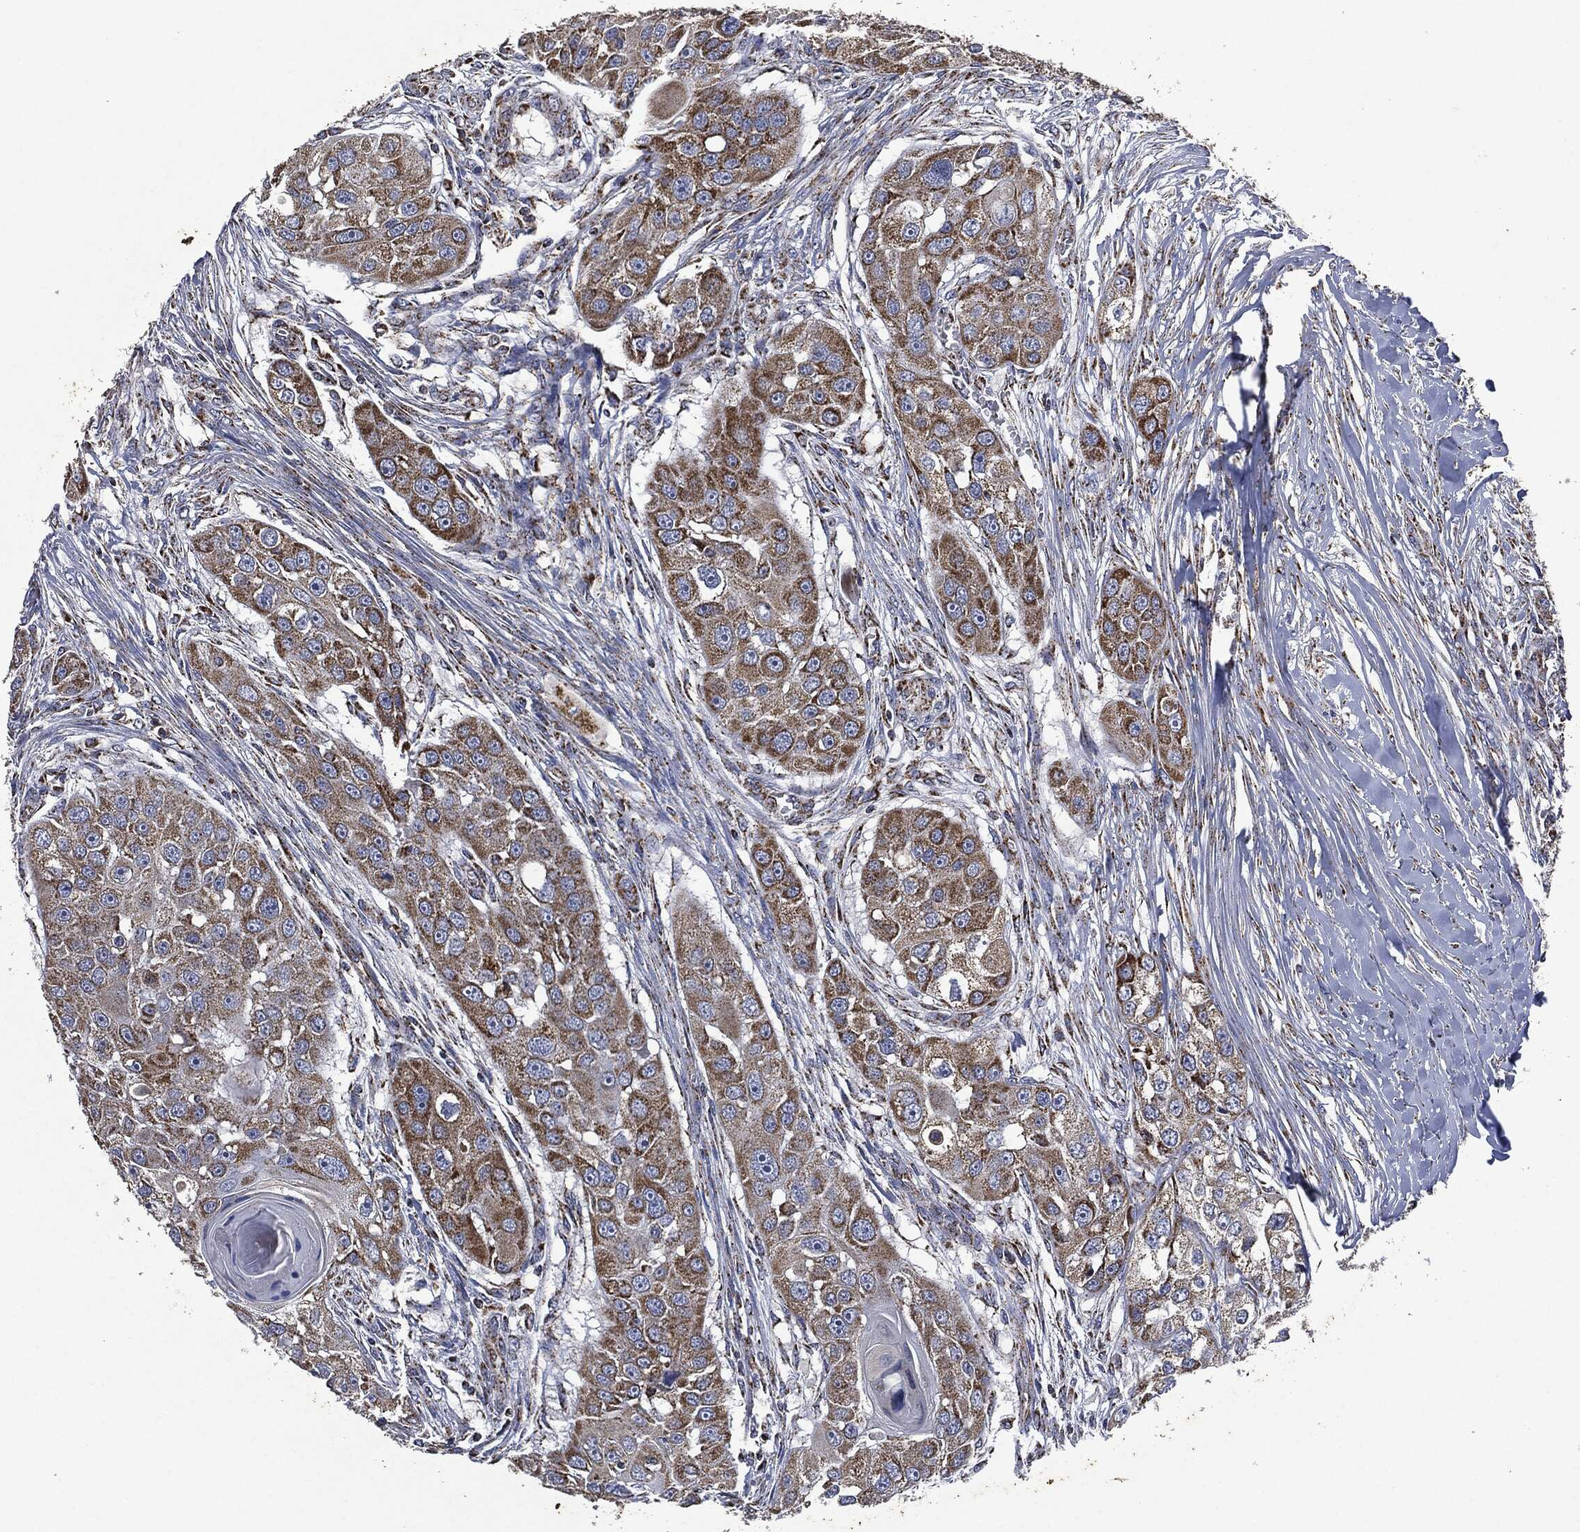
{"staining": {"intensity": "moderate", "quantity": ">75%", "location": "cytoplasmic/membranous"}, "tissue": "head and neck cancer", "cell_type": "Tumor cells", "image_type": "cancer", "snomed": [{"axis": "morphology", "description": "Normal tissue, NOS"}, {"axis": "morphology", "description": "Squamous cell carcinoma, NOS"}, {"axis": "topography", "description": "Skeletal muscle"}, {"axis": "topography", "description": "Head-Neck"}], "caption": "Immunohistochemical staining of head and neck cancer (squamous cell carcinoma) reveals medium levels of moderate cytoplasmic/membranous protein positivity in about >75% of tumor cells.", "gene": "RYK", "patient": {"sex": "male", "age": 51}}